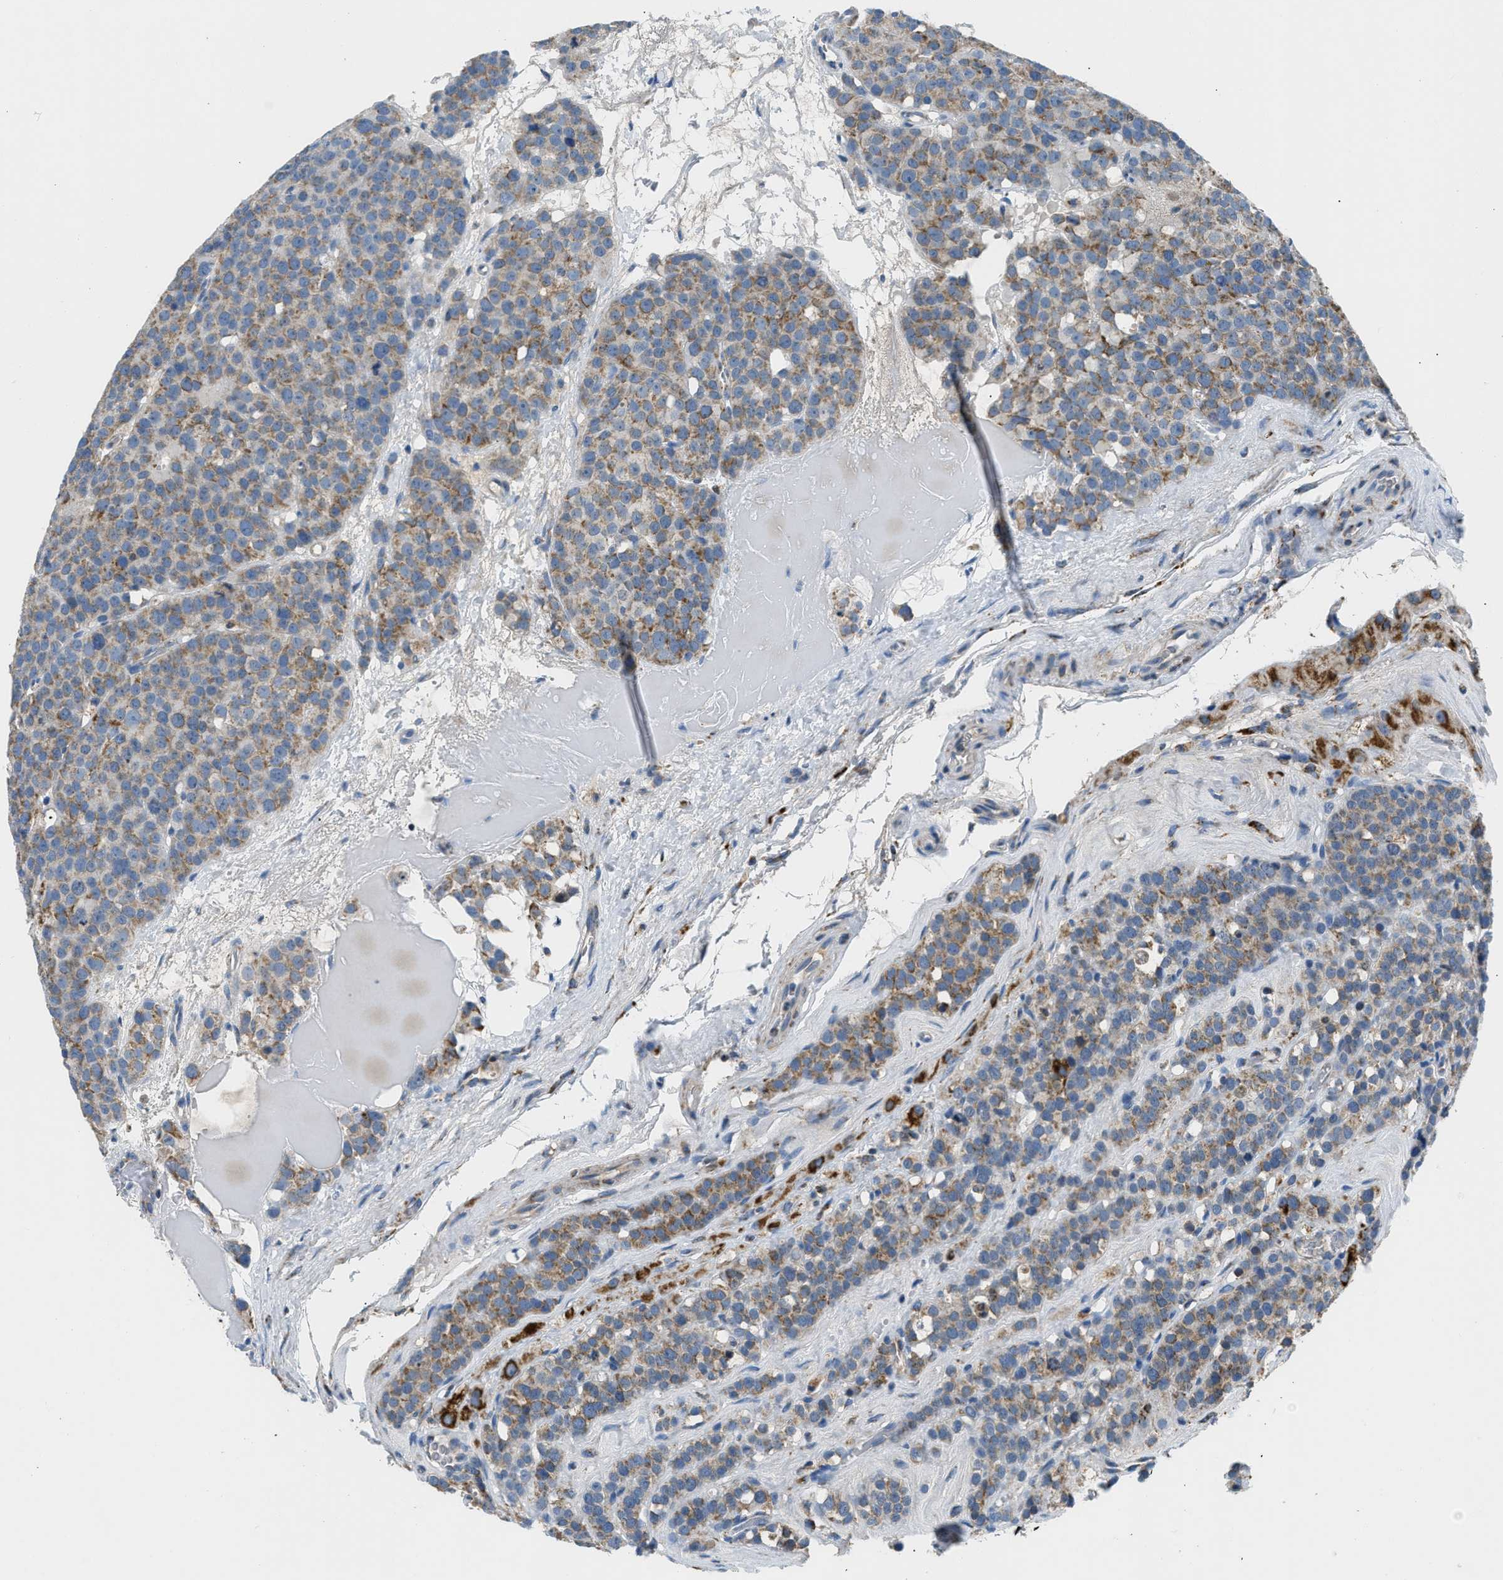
{"staining": {"intensity": "moderate", "quantity": ">75%", "location": "cytoplasmic/membranous"}, "tissue": "testis cancer", "cell_type": "Tumor cells", "image_type": "cancer", "snomed": [{"axis": "morphology", "description": "Seminoma, NOS"}, {"axis": "topography", "description": "Testis"}], "caption": "Protein analysis of testis cancer (seminoma) tissue demonstrates moderate cytoplasmic/membranous staining in approximately >75% of tumor cells. Immunohistochemistry stains the protein in brown and the nuclei are stained blue.", "gene": "ACADVL", "patient": {"sex": "male", "age": 71}}